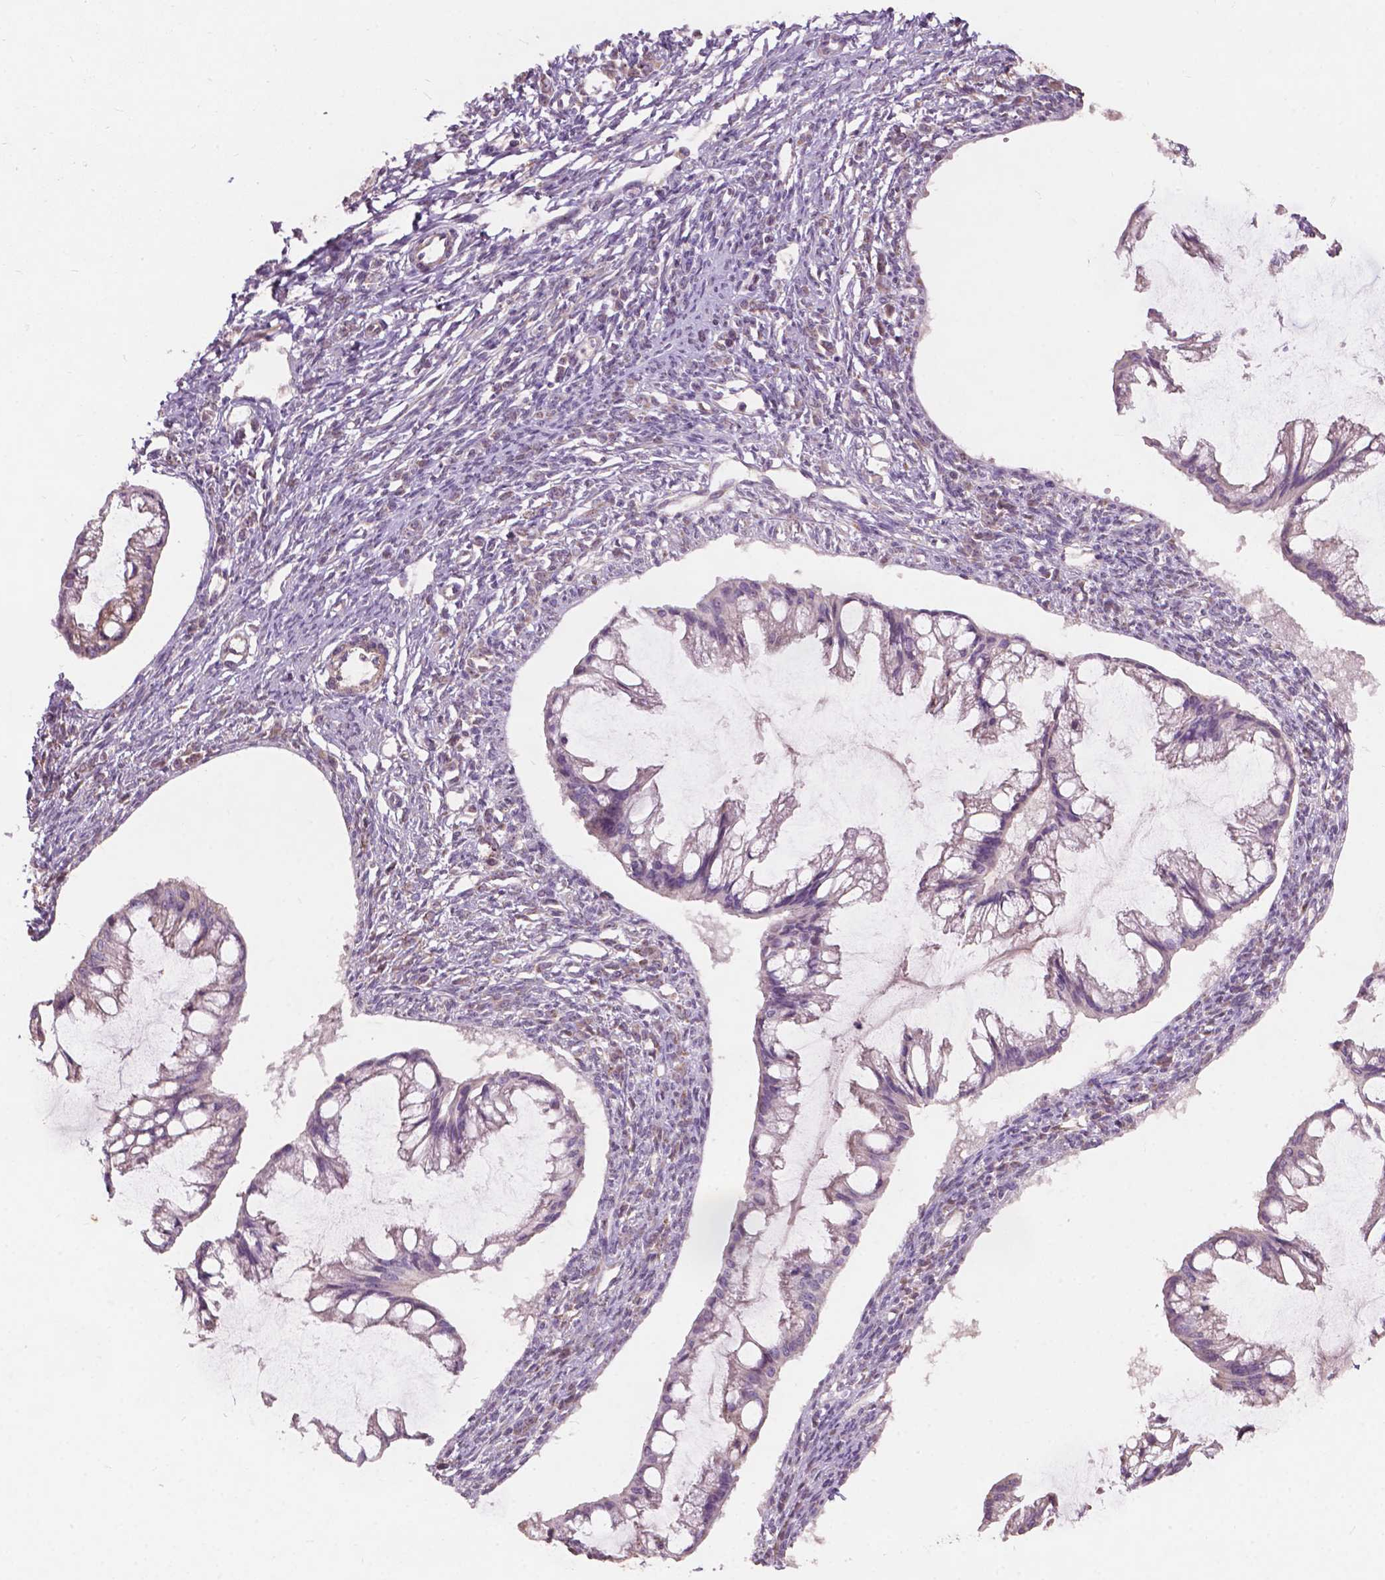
{"staining": {"intensity": "negative", "quantity": "none", "location": "none"}, "tissue": "ovarian cancer", "cell_type": "Tumor cells", "image_type": "cancer", "snomed": [{"axis": "morphology", "description": "Cystadenocarcinoma, mucinous, NOS"}, {"axis": "topography", "description": "Ovary"}], "caption": "Immunohistochemistry (IHC) of ovarian cancer (mucinous cystadenocarcinoma) displays no expression in tumor cells.", "gene": "NDUFA10", "patient": {"sex": "female", "age": 73}}